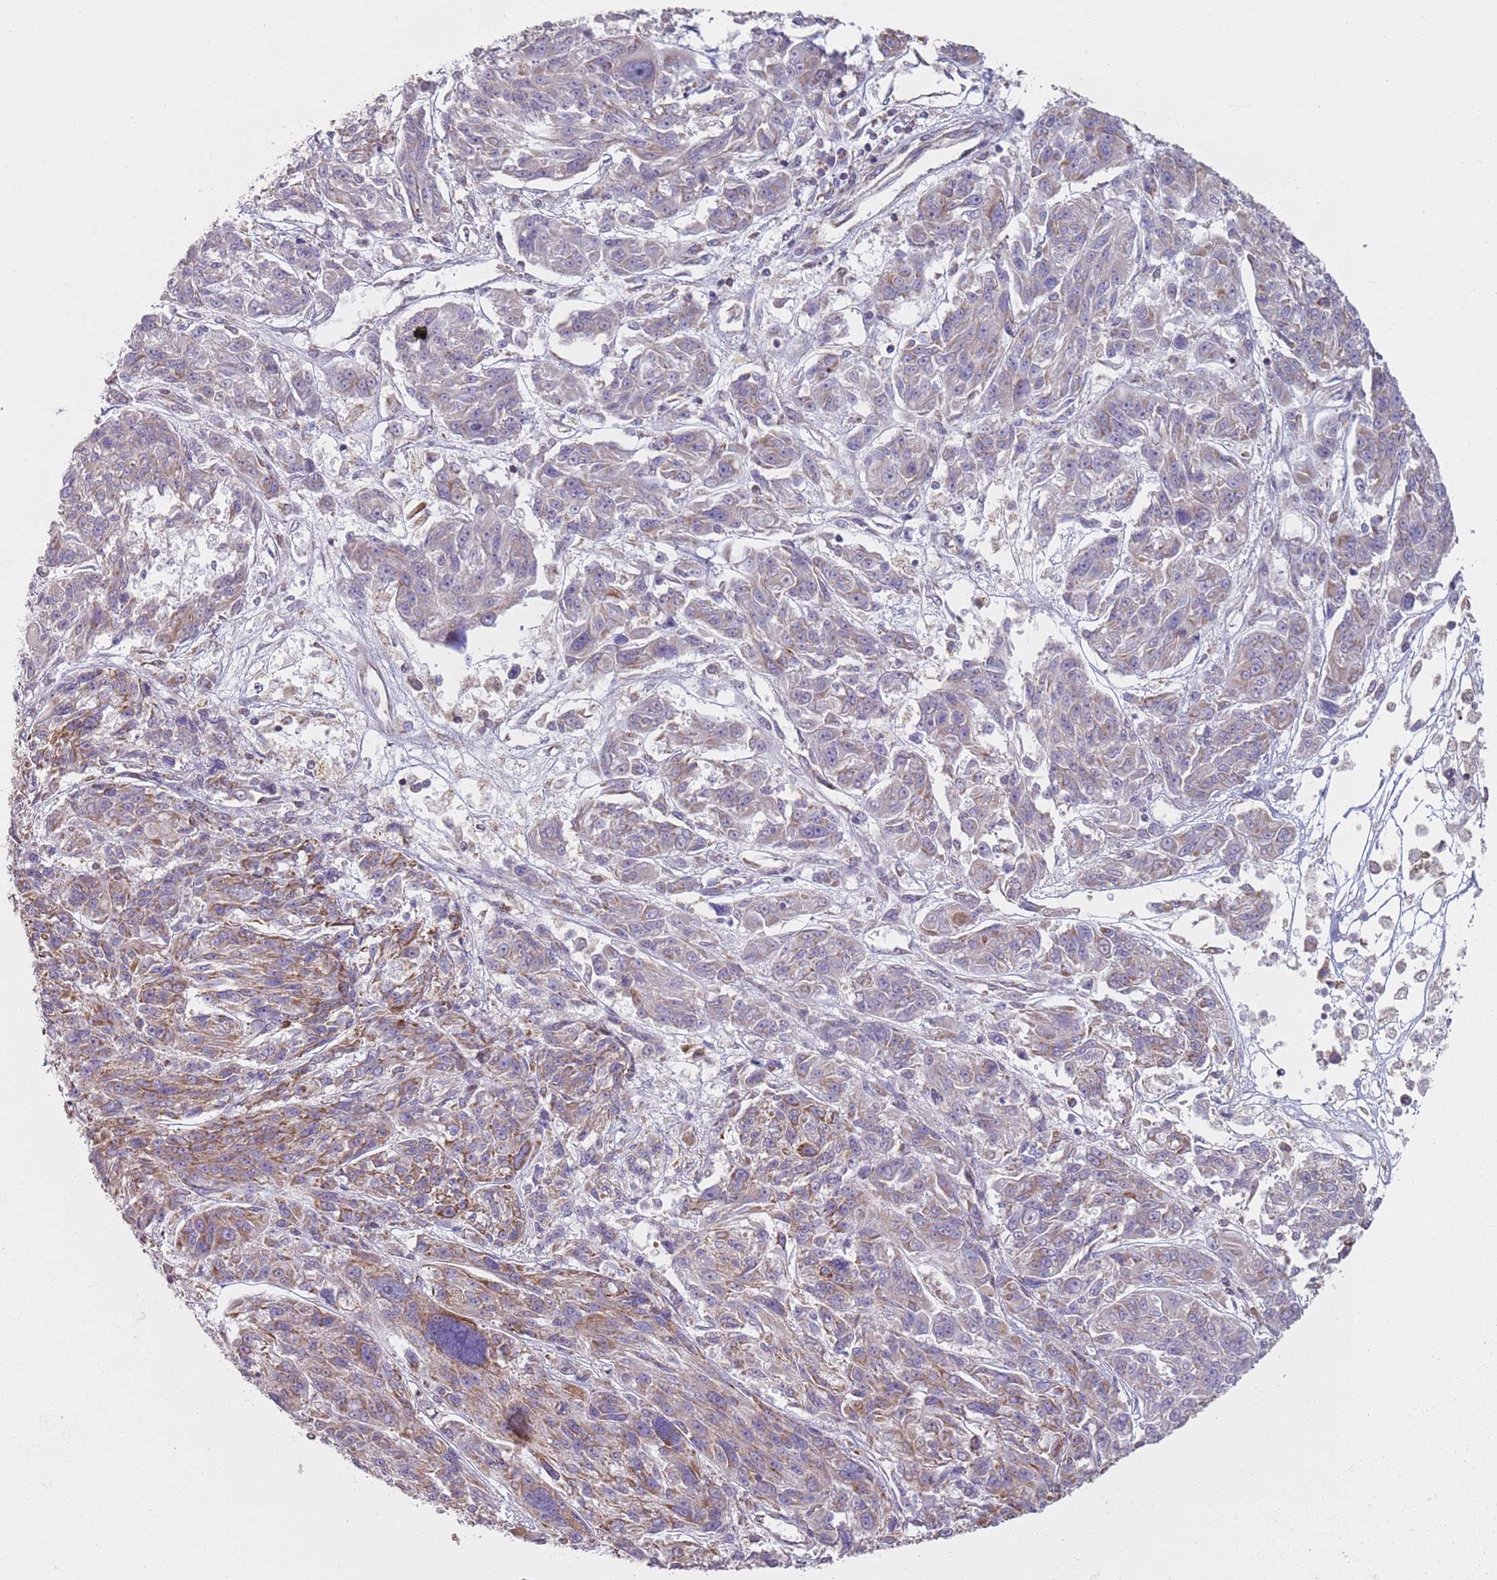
{"staining": {"intensity": "moderate", "quantity": "<25%", "location": "cytoplasmic/membranous"}, "tissue": "melanoma", "cell_type": "Tumor cells", "image_type": "cancer", "snomed": [{"axis": "morphology", "description": "Malignant melanoma, NOS"}, {"axis": "topography", "description": "Skin"}], "caption": "Approximately <25% of tumor cells in melanoma demonstrate moderate cytoplasmic/membranous protein positivity as visualized by brown immunohistochemical staining.", "gene": "GAS8", "patient": {"sex": "male", "age": 53}}